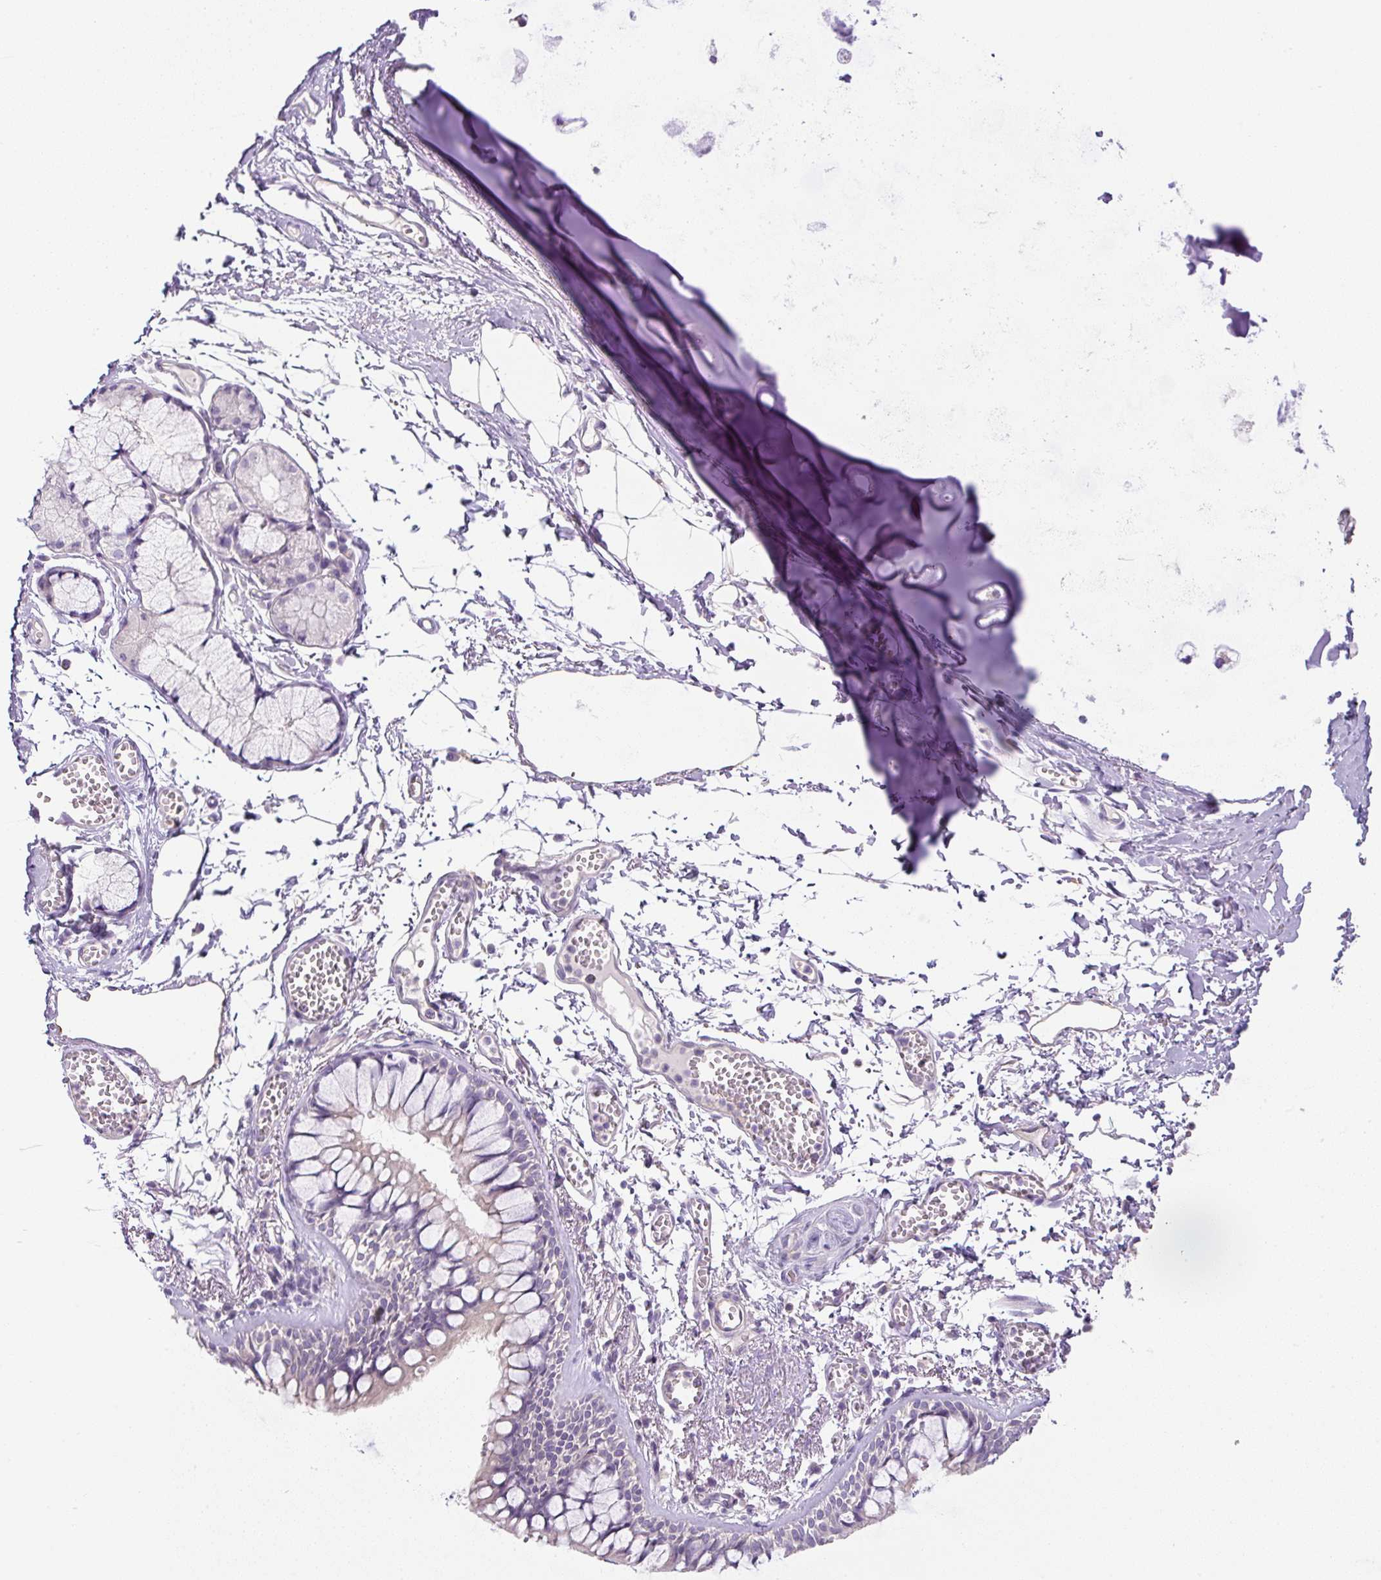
{"staining": {"intensity": "weak", "quantity": "<25%", "location": "cytoplasmic/membranous"}, "tissue": "bronchus", "cell_type": "Respiratory epithelial cells", "image_type": "normal", "snomed": [{"axis": "morphology", "description": "Normal tissue, NOS"}, {"axis": "topography", "description": "Cartilage tissue"}, {"axis": "topography", "description": "Bronchus"}], "caption": "IHC of benign bronchus shows no positivity in respiratory epithelial cells. (DAB immunohistochemistry (IHC) with hematoxylin counter stain).", "gene": "UBL3", "patient": {"sex": "male", "age": 78}}